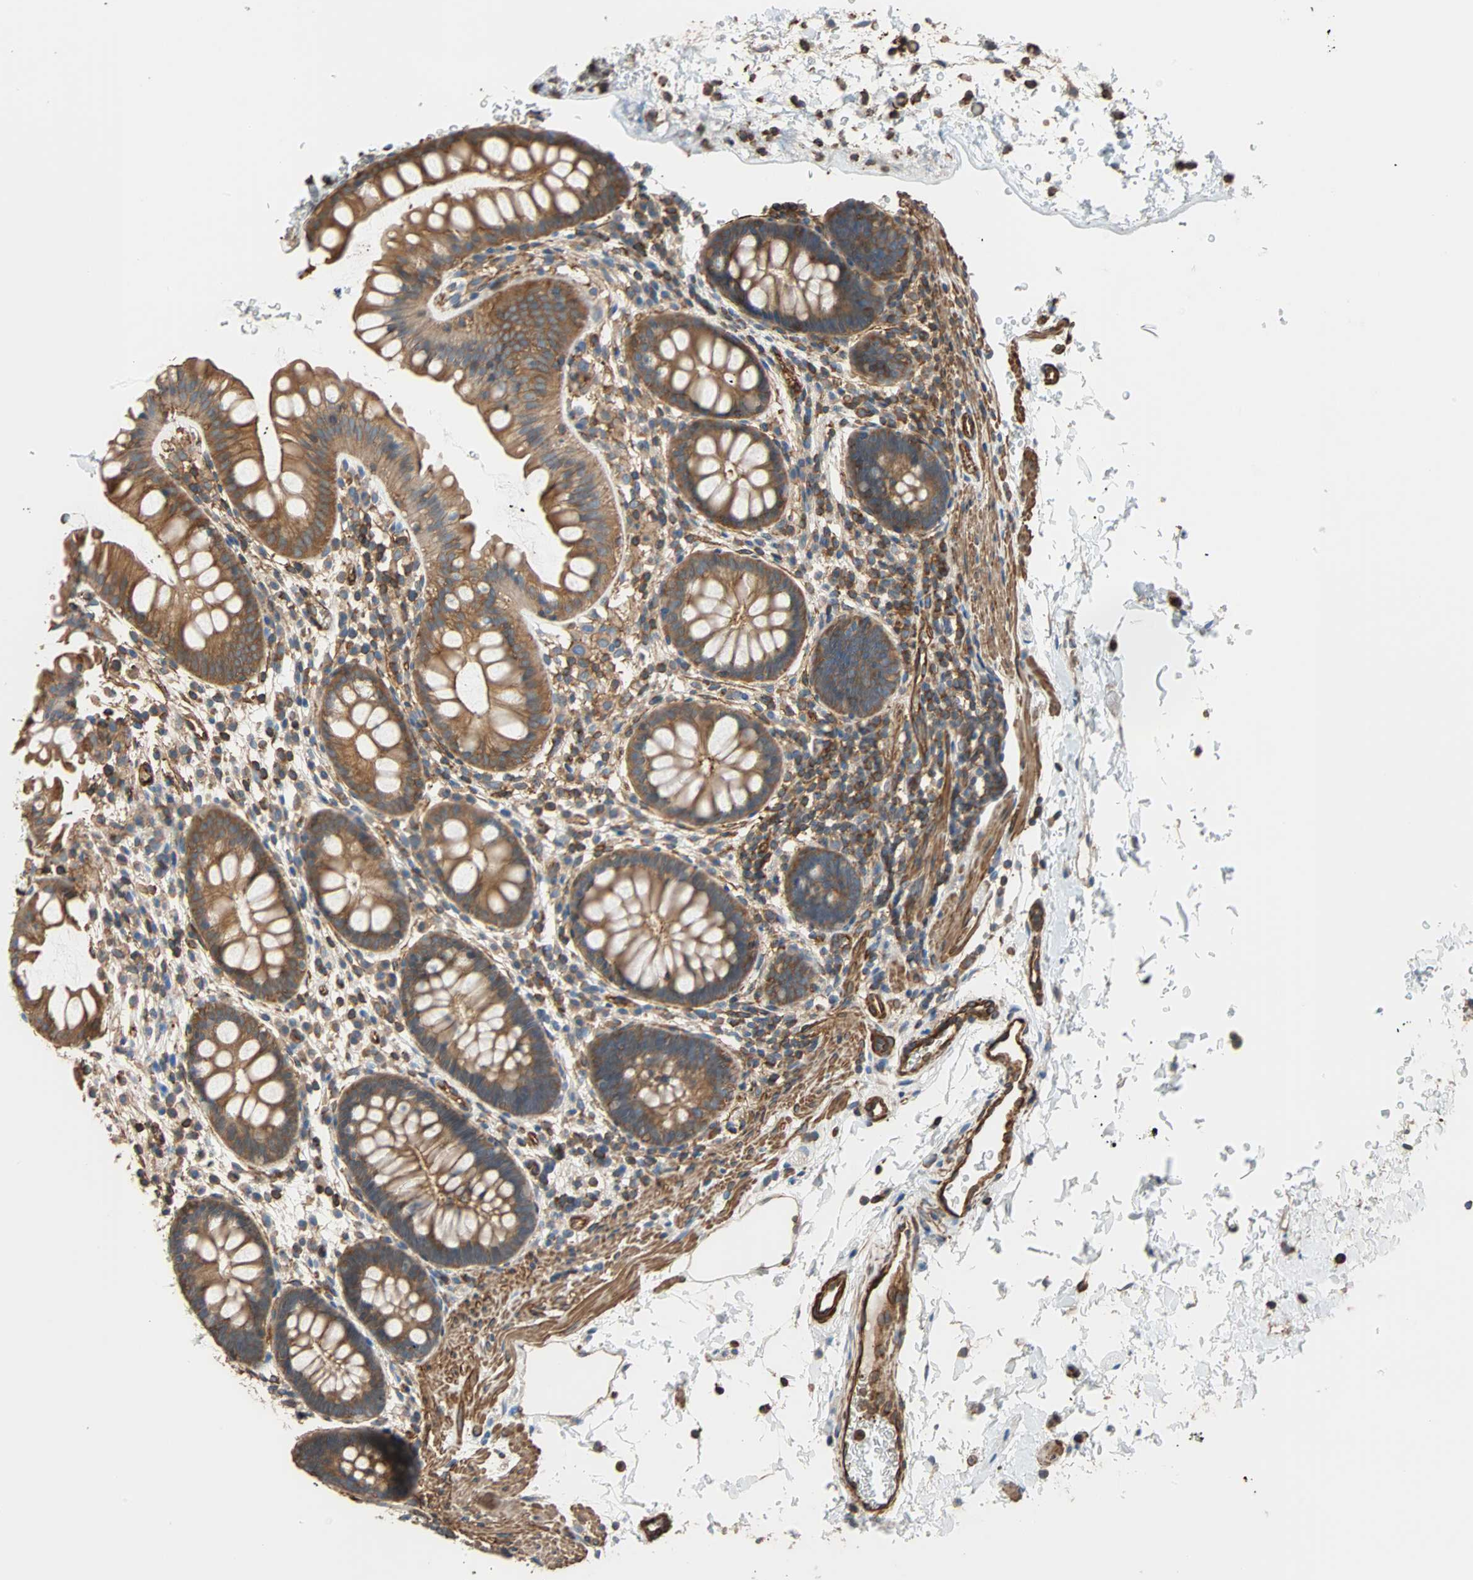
{"staining": {"intensity": "moderate", "quantity": ">75%", "location": "cytoplasmic/membranous"}, "tissue": "rectum", "cell_type": "Glandular cells", "image_type": "normal", "snomed": [{"axis": "morphology", "description": "Normal tissue, NOS"}, {"axis": "topography", "description": "Rectum"}], "caption": "A histopathology image showing moderate cytoplasmic/membranous staining in about >75% of glandular cells in benign rectum, as visualized by brown immunohistochemical staining.", "gene": "GALNT10", "patient": {"sex": "female", "age": 24}}